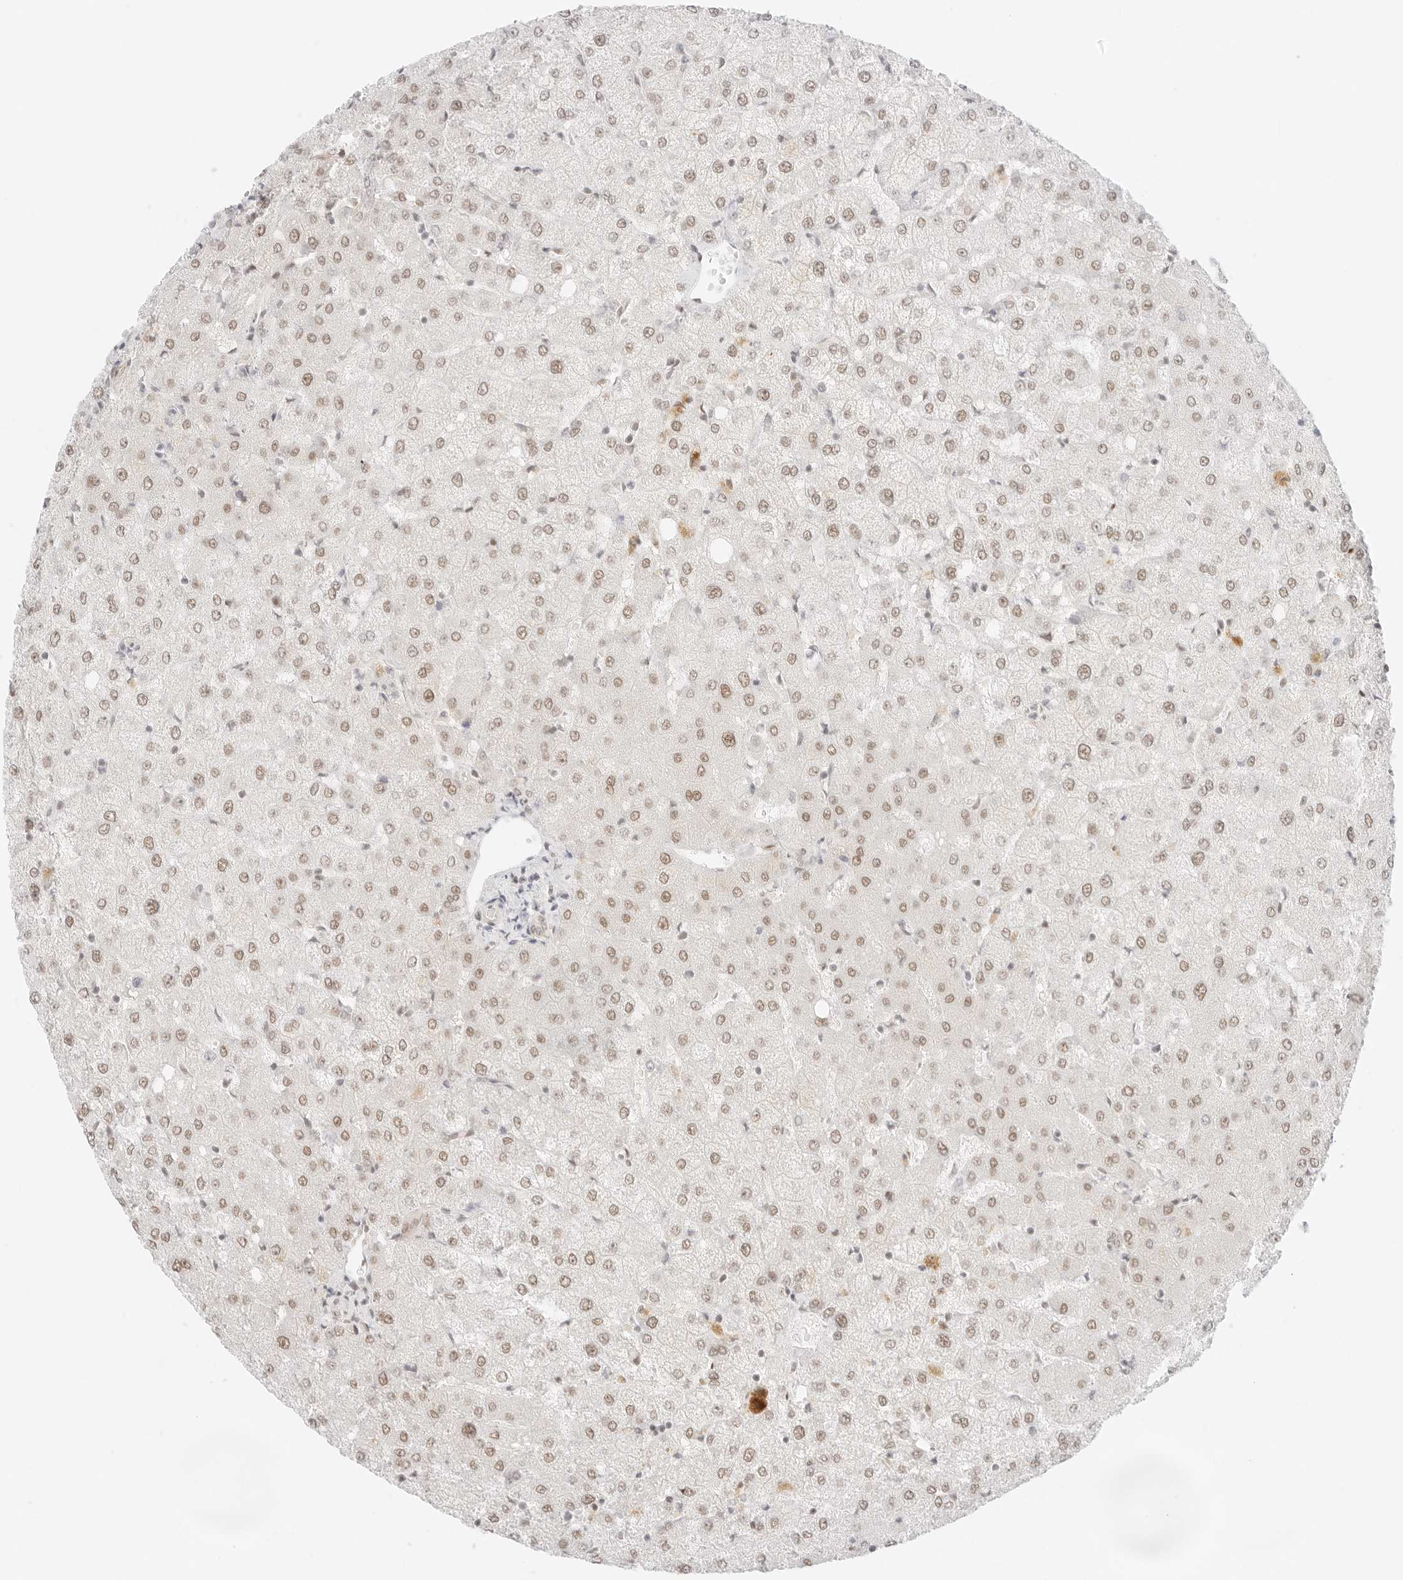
{"staining": {"intensity": "negative", "quantity": "none", "location": "none"}, "tissue": "liver", "cell_type": "Cholangiocytes", "image_type": "normal", "snomed": [{"axis": "morphology", "description": "Normal tissue, NOS"}, {"axis": "topography", "description": "Liver"}], "caption": "This is a histopathology image of IHC staining of normal liver, which shows no expression in cholangiocytes. The staining was performed using DAB (3,3'-diaminobenzidine) to visualize the protein expression in brown, while the nuclei were stained in blue with hematoxylin (Magnification: 20x).", "gene": "ITGA6", "patient": {"sex": "female", "age": 54}}